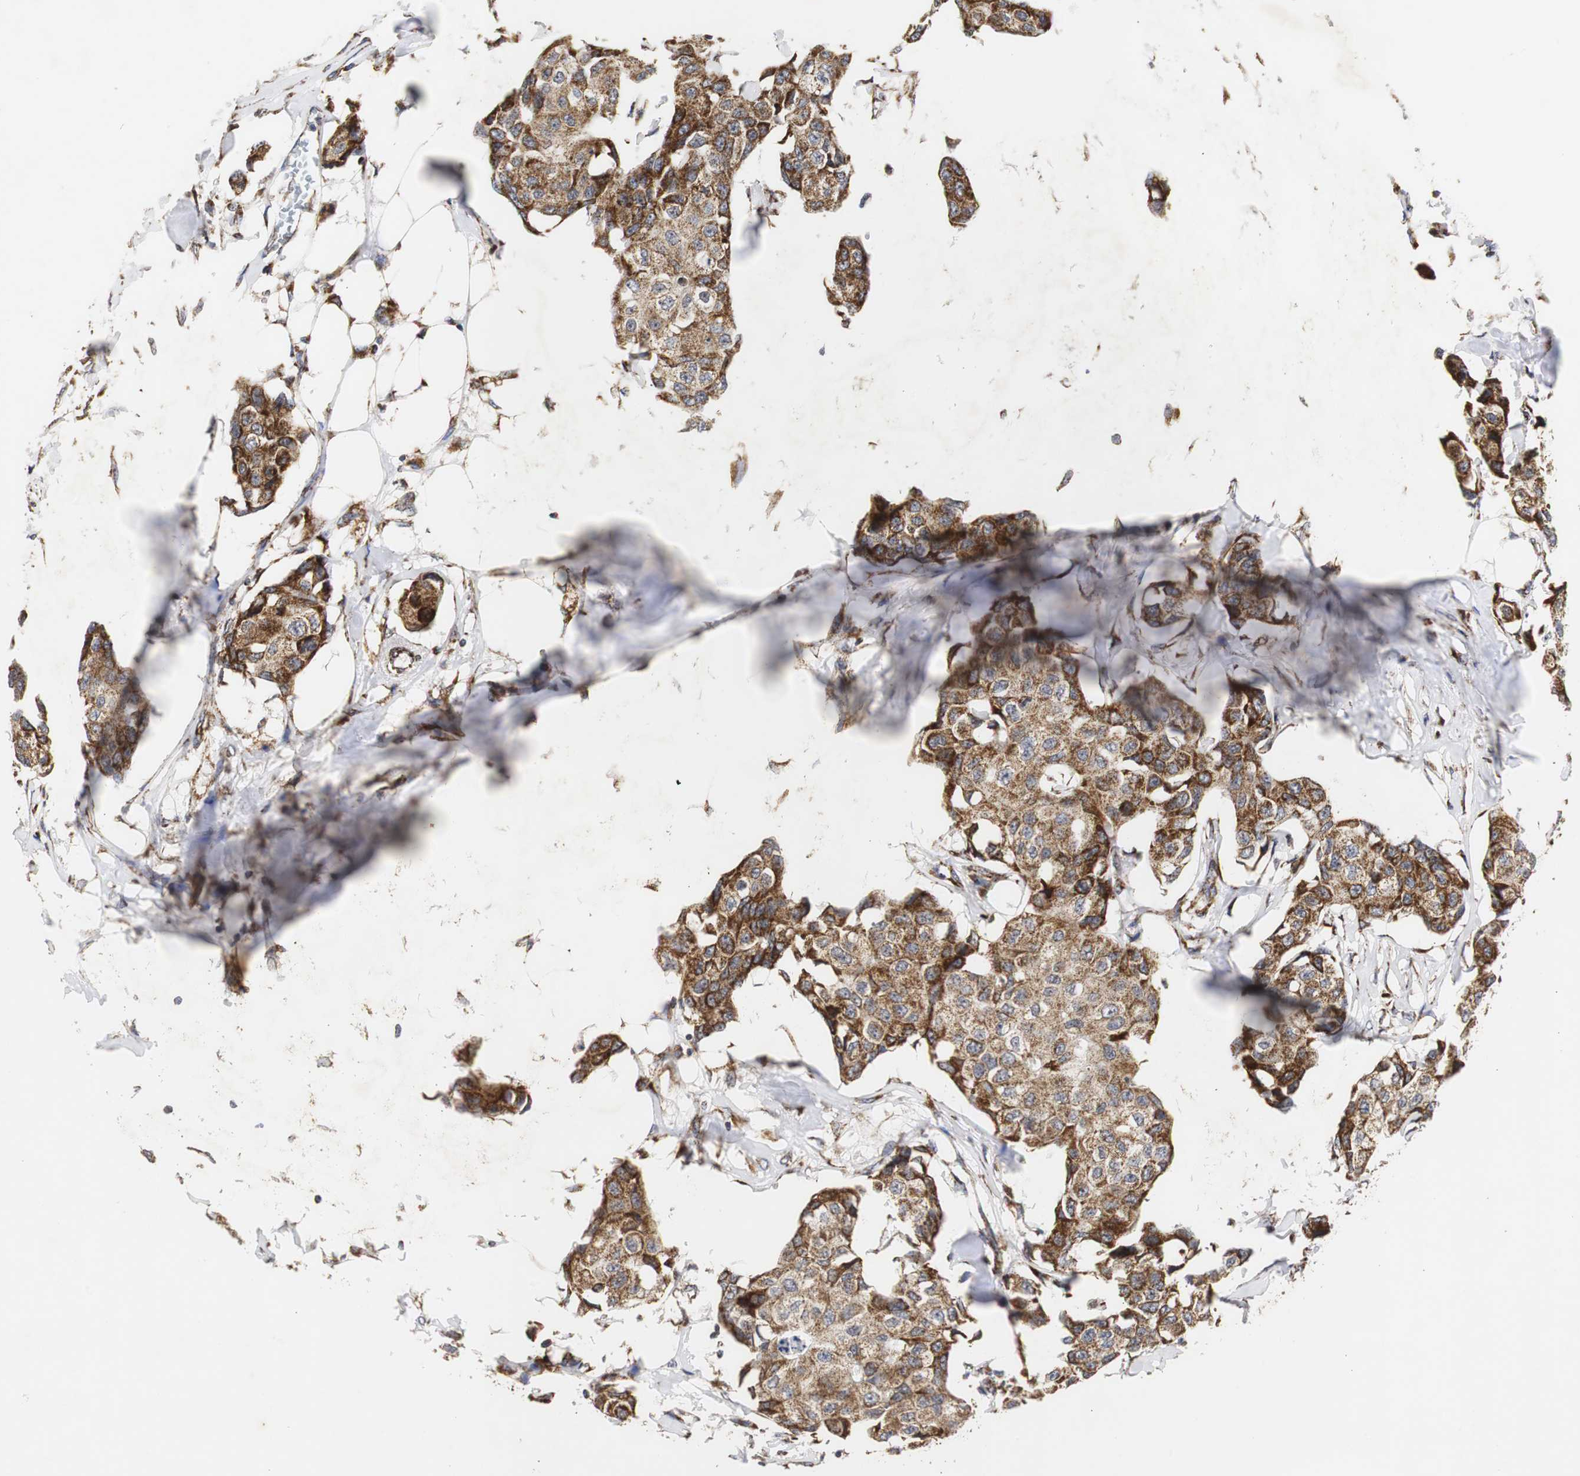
{"staining": {"intensity": "moderate", "quantity": ">75%", "location": "cytoplasmic/membranous"}, "tissue": "breast cancer", "cell_type": "Tumor cells", "image_type": "cancer", "snomed": [{"axis": "morphology", "description": "Duct carcinoma"}, {"axis": "topography", "description": "Breast"}], "caption": "Protein analysis of breast cancer (intraductal carcinoma) tissue demonstrates moderate cytoplasmic/membranous staining in approximately >75% of tumor cells.", "gene": "HSD17B10", "patient": {"sex": "female", "age": 80}}